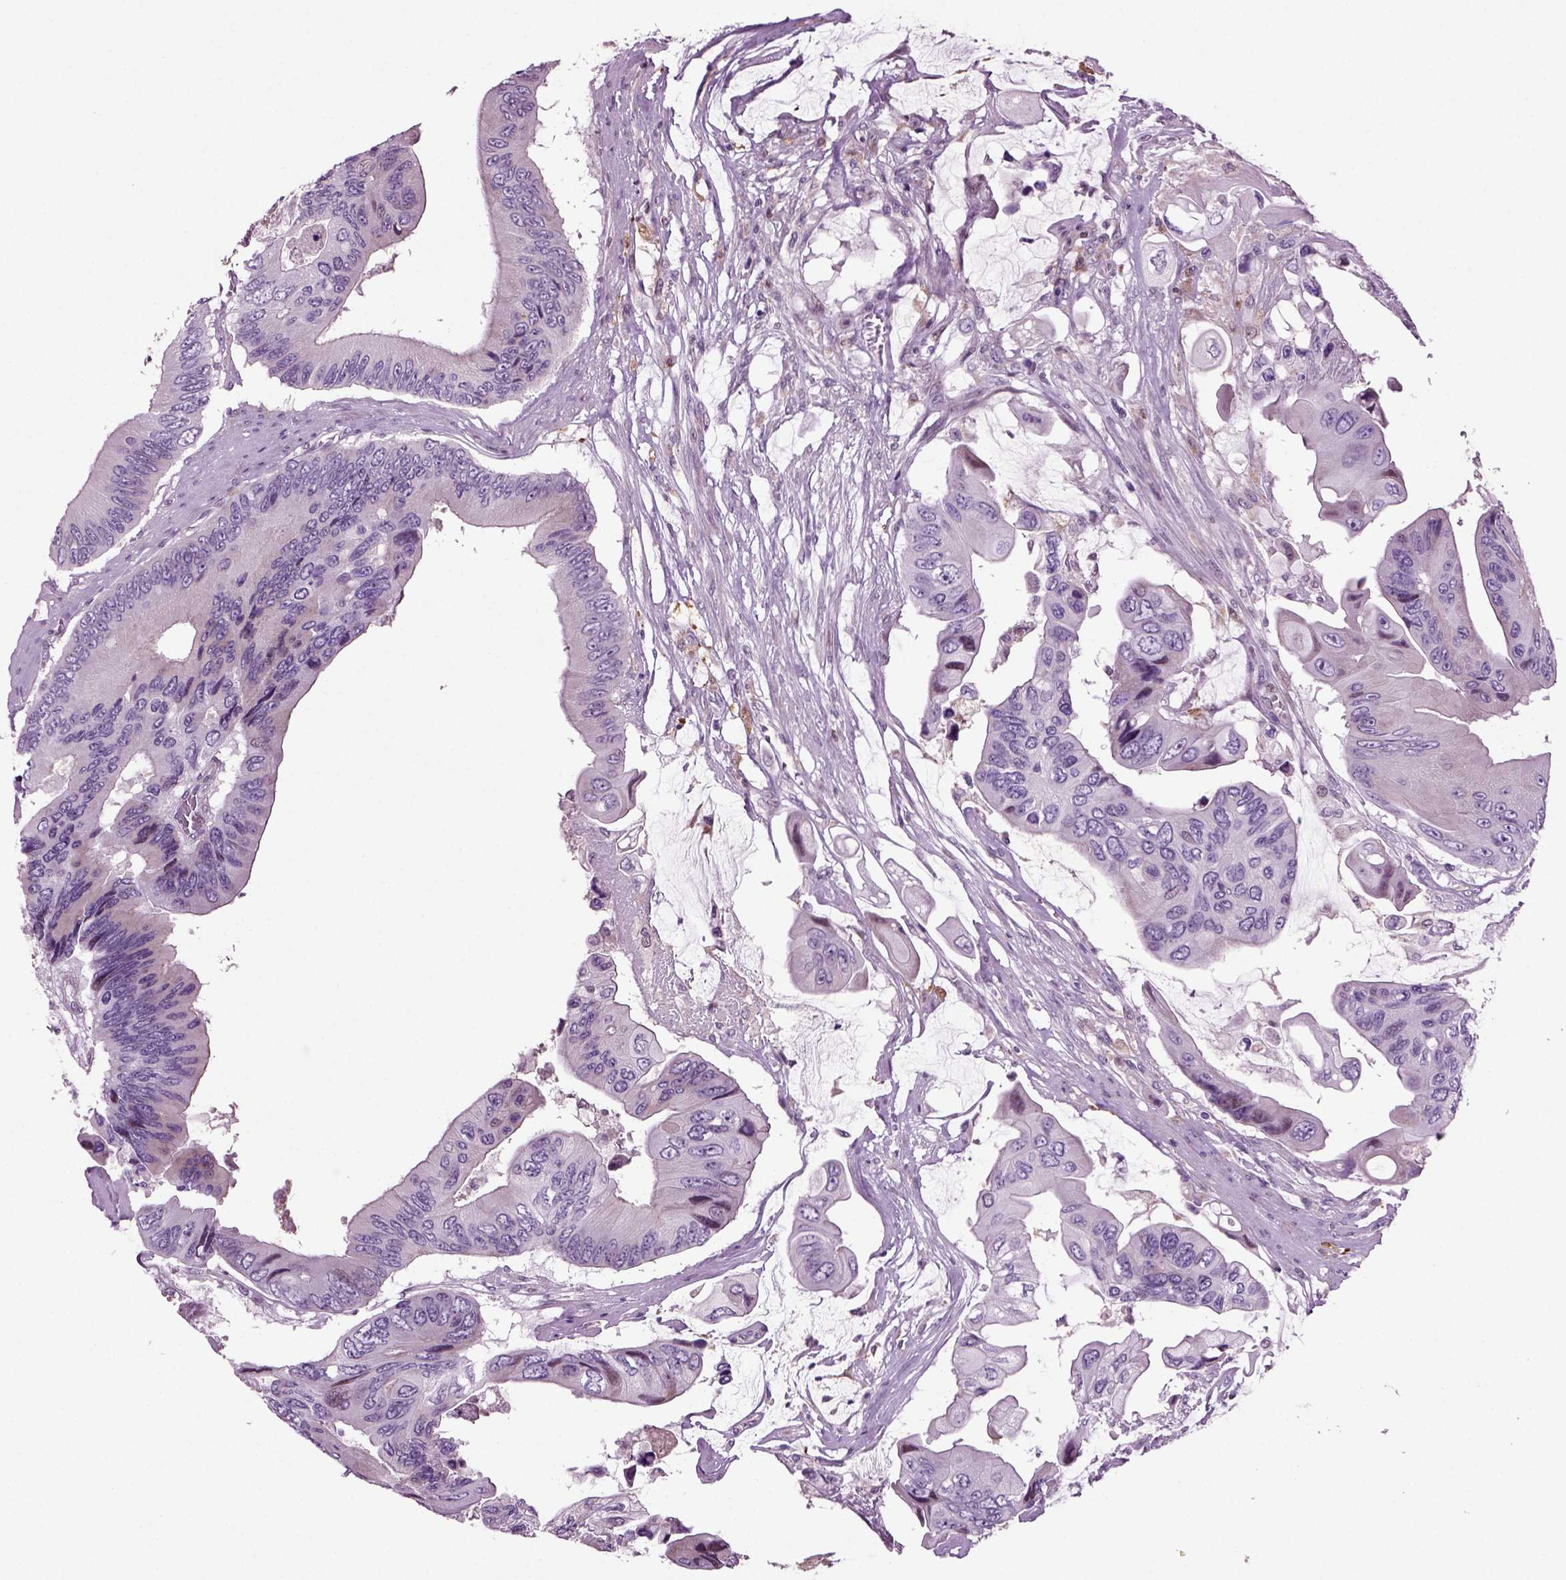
{"staining": {"intensity": "negative", "quantity": "none", "location": "none"}, "tissue": "colorectal cancer", "cell_type": "Tumor cells", "image_type": "cancer", "snomed": [{"axis": "morphology", "description": "Adenocarcinoma, NOS"}, {"axis": "topography", "description": "Rectum"}], "caption": "This is an immunohistochemistry (IHC) image of colorectal cancer. There is no positivity in tumor cells.", "gene": "ARID3A", "patient": {"sex": "male", "age": 63}}